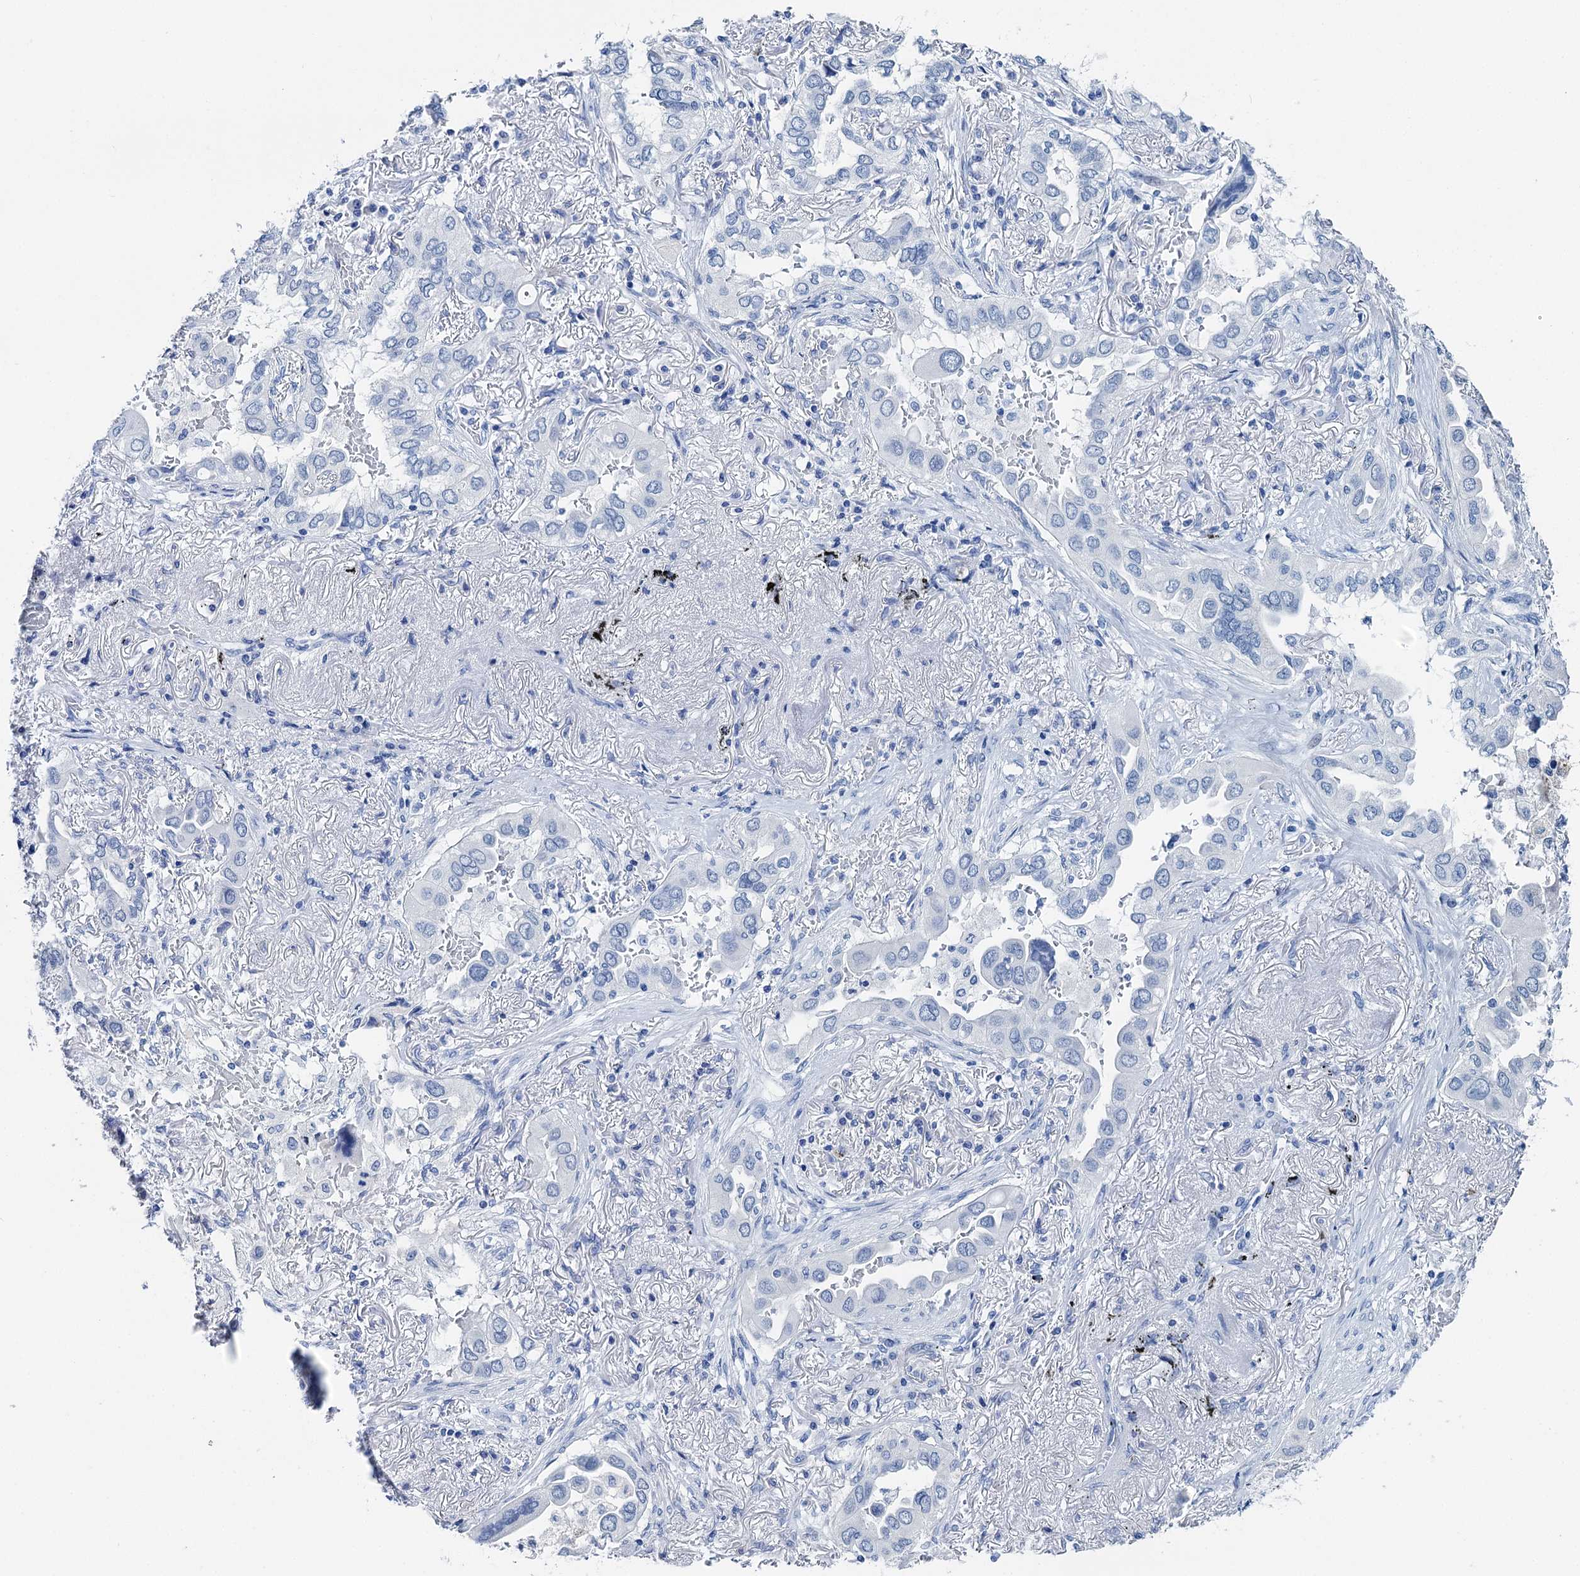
{"staining": {"intensity": "negative", "quantity": "none", "location": "none"}, "tissue": "lung cancer", "cell_type": "Tumor cells", "image_type": "cancer", "snomed": [{"axis": "morphology", "description": "Adenocarcinoma, NOS"}, {"axis": "topography", "description": "Lung"}], "caption": "Tumor cells show no significant positivity in lung adenocarcinoma. The staining is performed using DAB brown chromogen with nuclei counter-stained in using hematoxylin.", "gene": "BRINP1", "patient": {"sex": "female", "age": 76}}